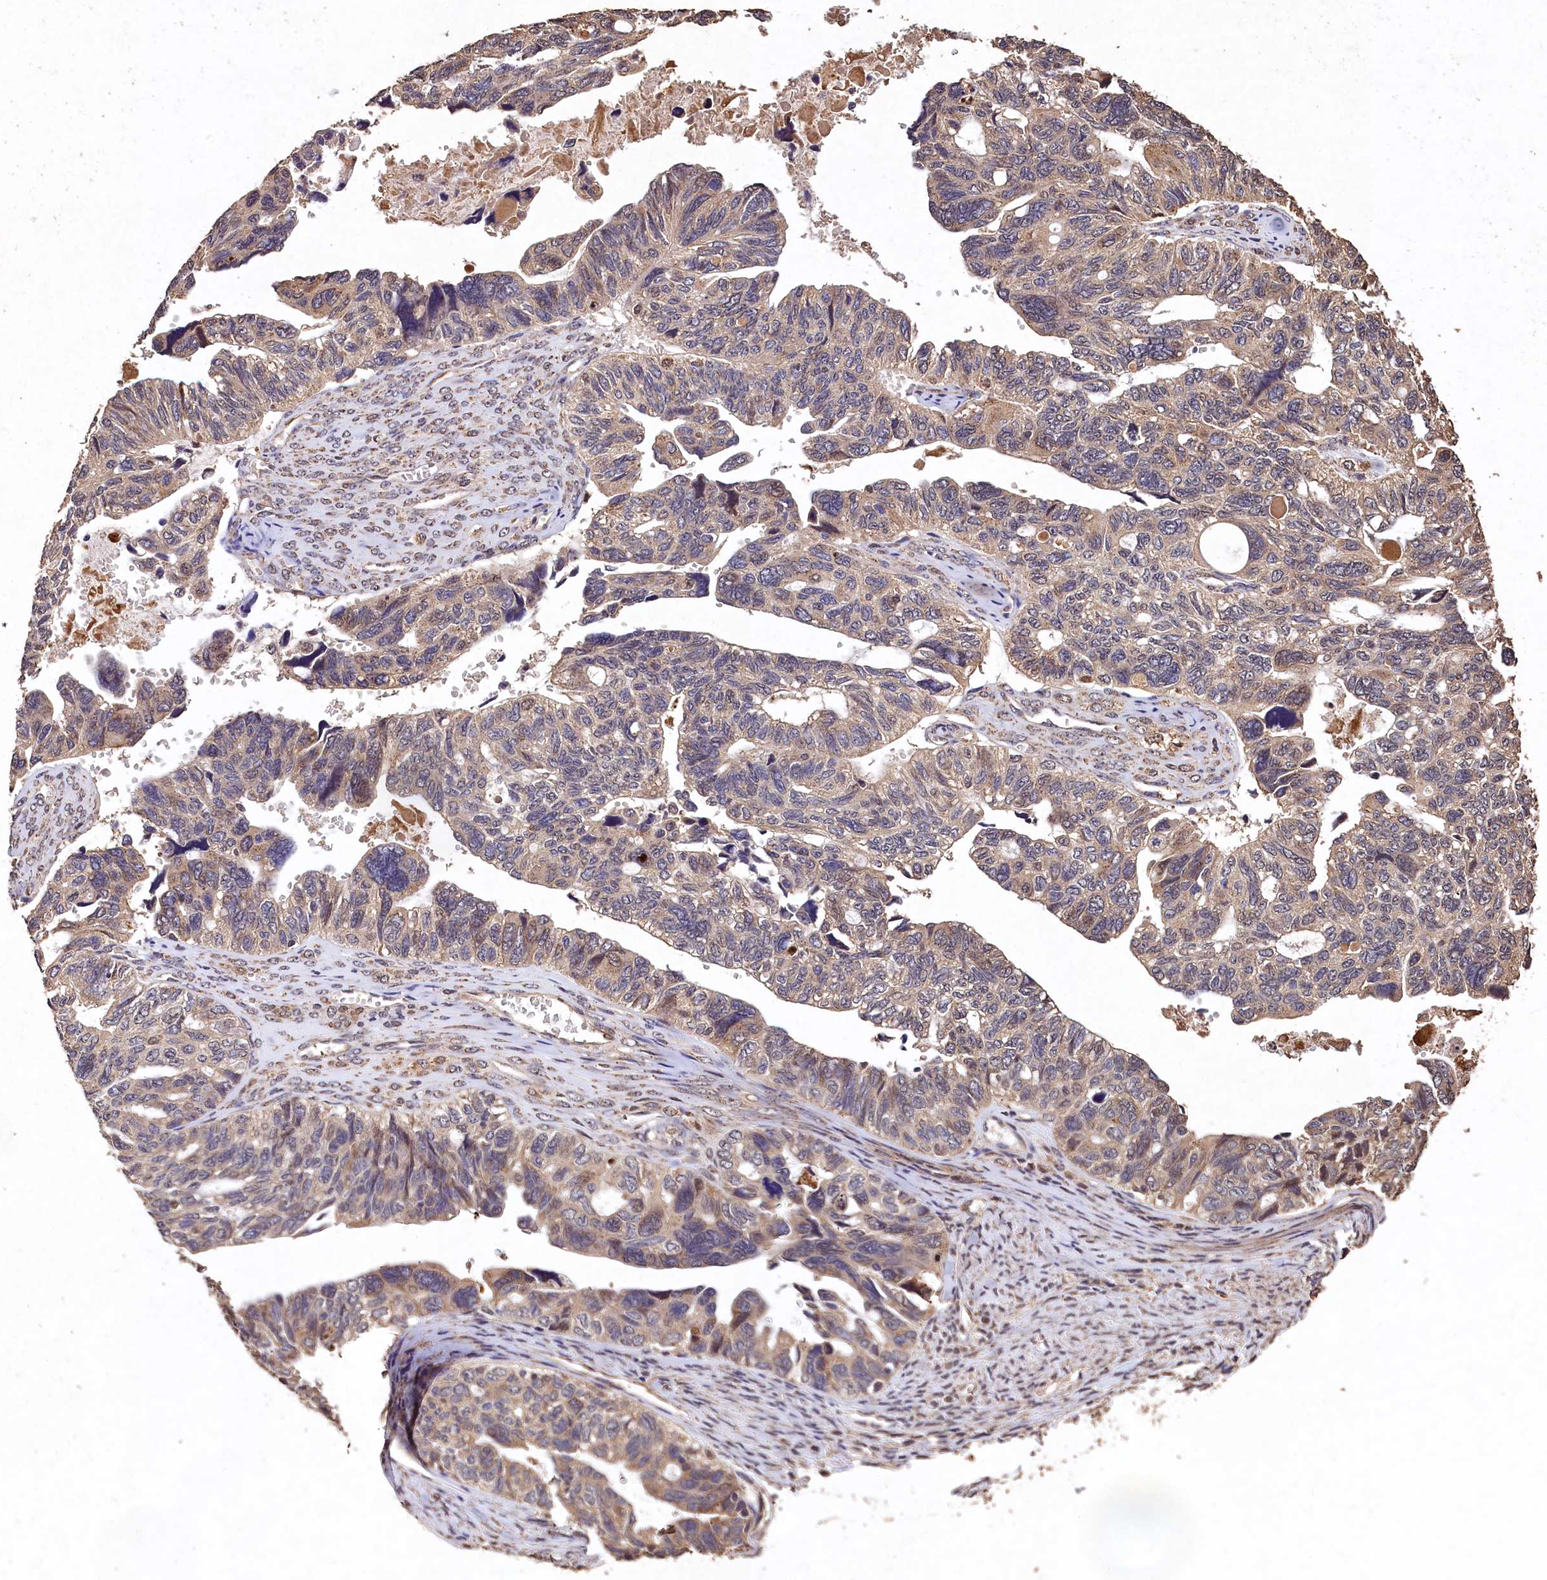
{"staining": {"intensity": "weak", "quantity": ">75%", "location": "cytoplasmic/membranous"}, "tissue": "ovarian cancer", "cell_type": "Tumor cells", "image_type": "cancer", "snomed": [{"axis": "morphology", "description": "Cystadenocarcinoma, serous, NOS"}, {"axis": "topography", "description": "Ovary"}], "caption": "The micrograph exhibits immunohistochemical staining of ovarian cancer. There is weak cytoplasmic/membranous staining is identified in about >75% of tumor cells.", "gene": "LSM4", "patient": {"sex": "female", "age": 79}}